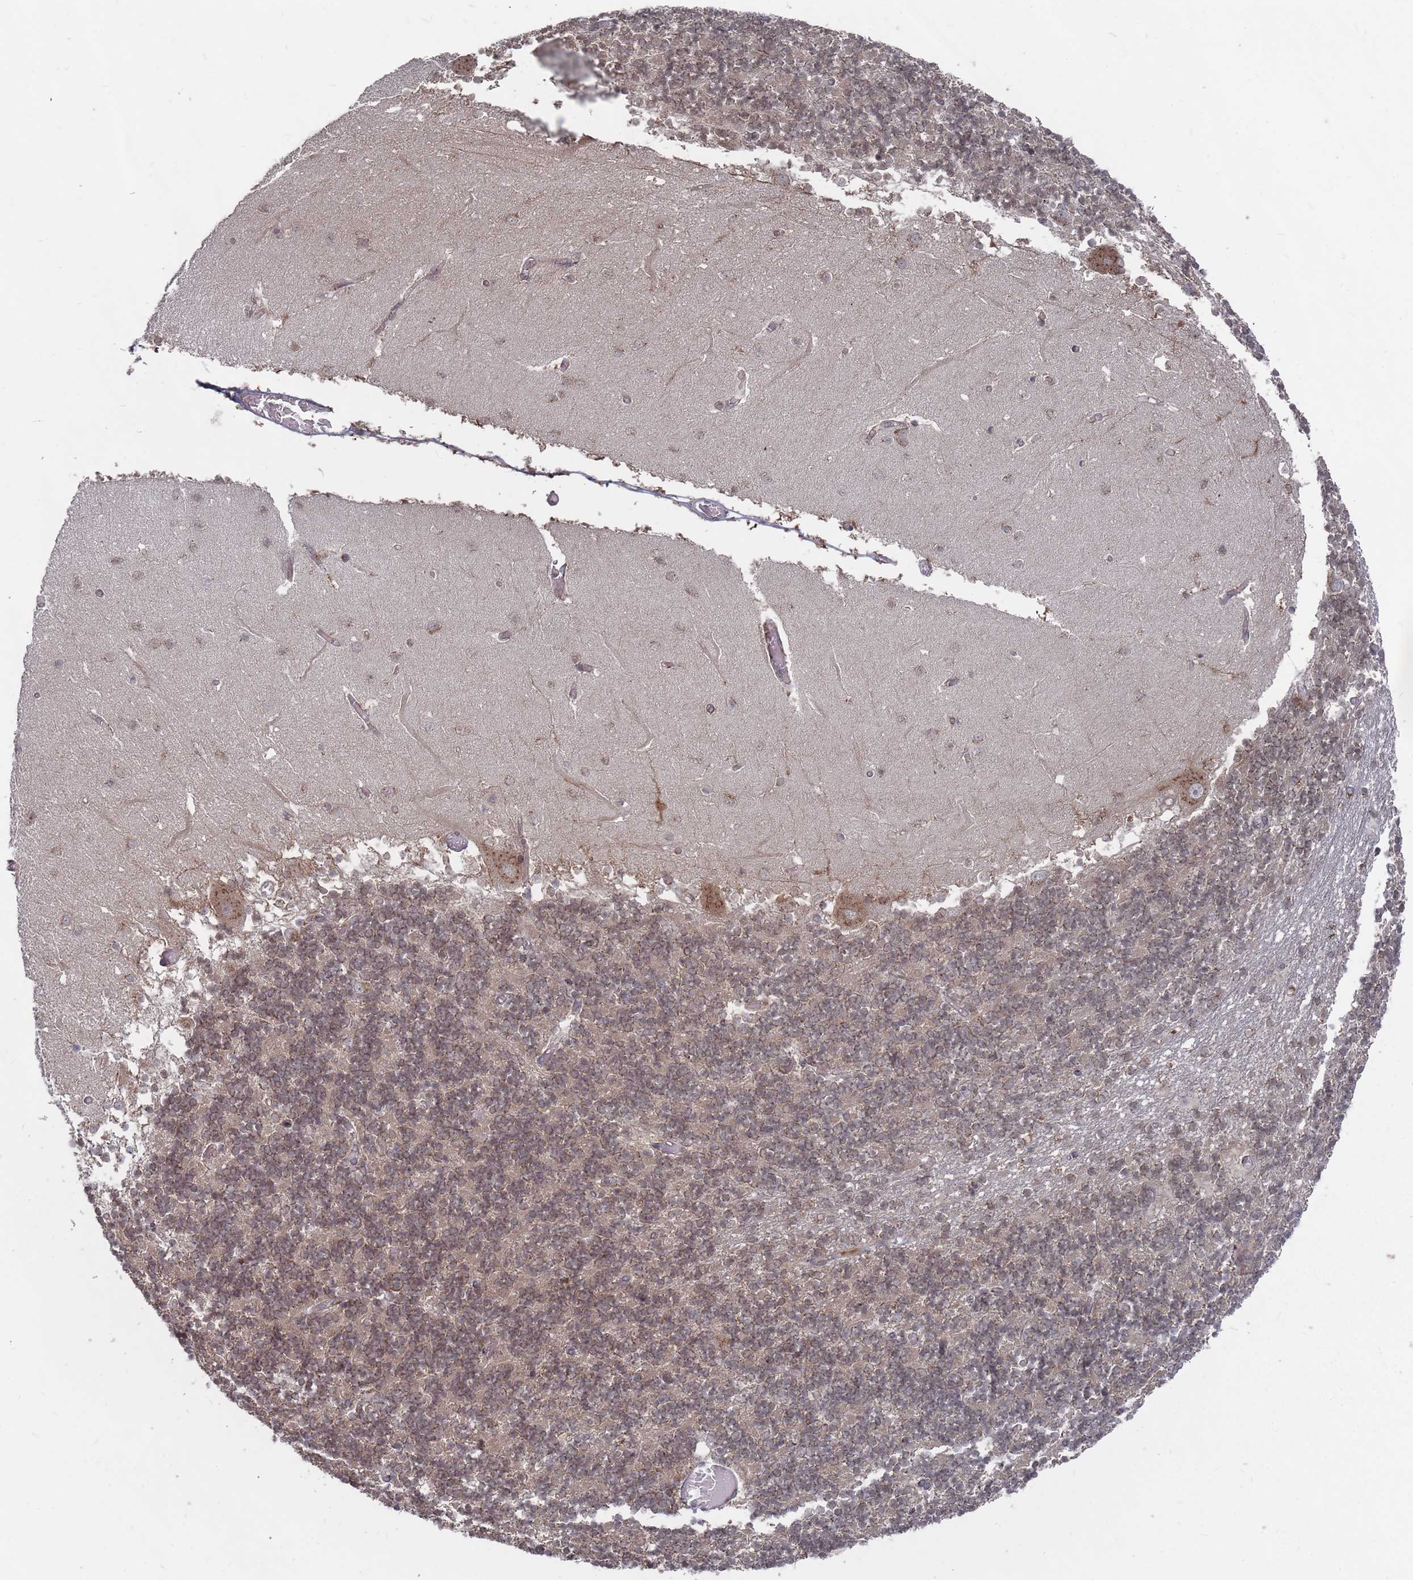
{"staining": {"intensity": "moderate", "quantity": "25%-75%", "location": "cytoplasmic/membranous"}, "tissue": "cerebellum", "cell_type": "Cells in granular layer", "image_type": "normal", "snomed": [{"axis": "morphology", "description": "Normal tissue, NOS"}, {"axis": "topography", "description": "Cerebellum"}], "caption": "Immunohistochemistry staining of normal cerebellum, which demonstrates medium levels of moderate cytoplasmic/membranous expression in about 25%-75% of cells in granular layer indicating moderate cytoplasmic/membranous protein positivity. The staining was performed using DAB (3,3'-diaminobenzidine) (brown) for protein detection and nuclei were counterstained in hematoxylin (blue).", "gene": "FMO4", "patient": {"sex": "female", "age": 28}}